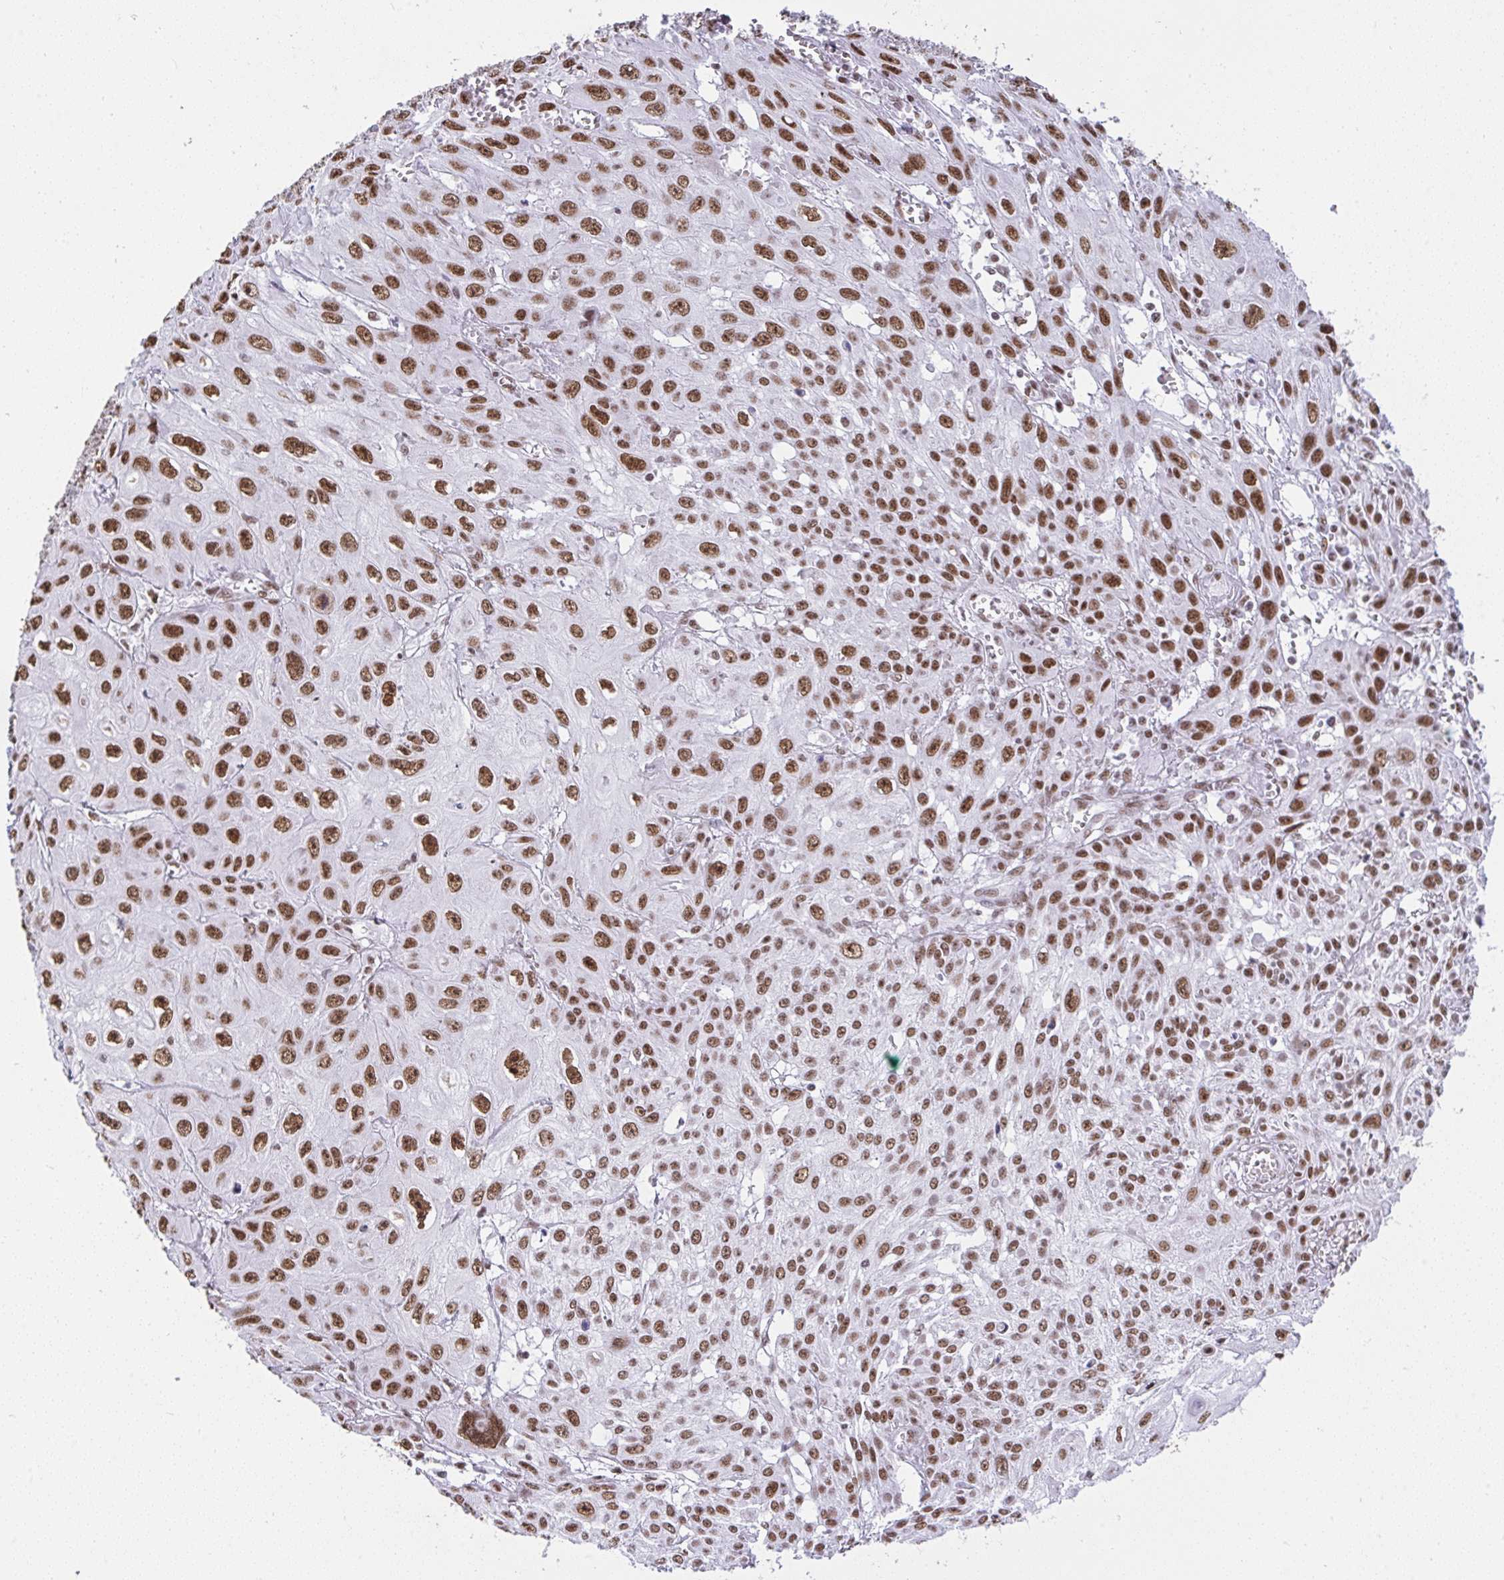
{"staining": {"intensity": "moderate", "quantity": ">75%", "location": "nuclear"}, "tissue": "skin cancer", "cell_type": "Tumor cells", "image_type": "cancer", "snomed": [{"axis": "morphology", "description": "Squamous cell carcinoma, NOS"}, {"axis": "topography", "description": "Skin"}, {"axis": "topography", "description": "Vulva"}], "caption": "Tumor cells demonstrate moderate nuclear expression in about >75% of cells in skin squamous cell carcinoma.", "gene": "DDX52", "patient": {"sex": "female", "age": 71}}